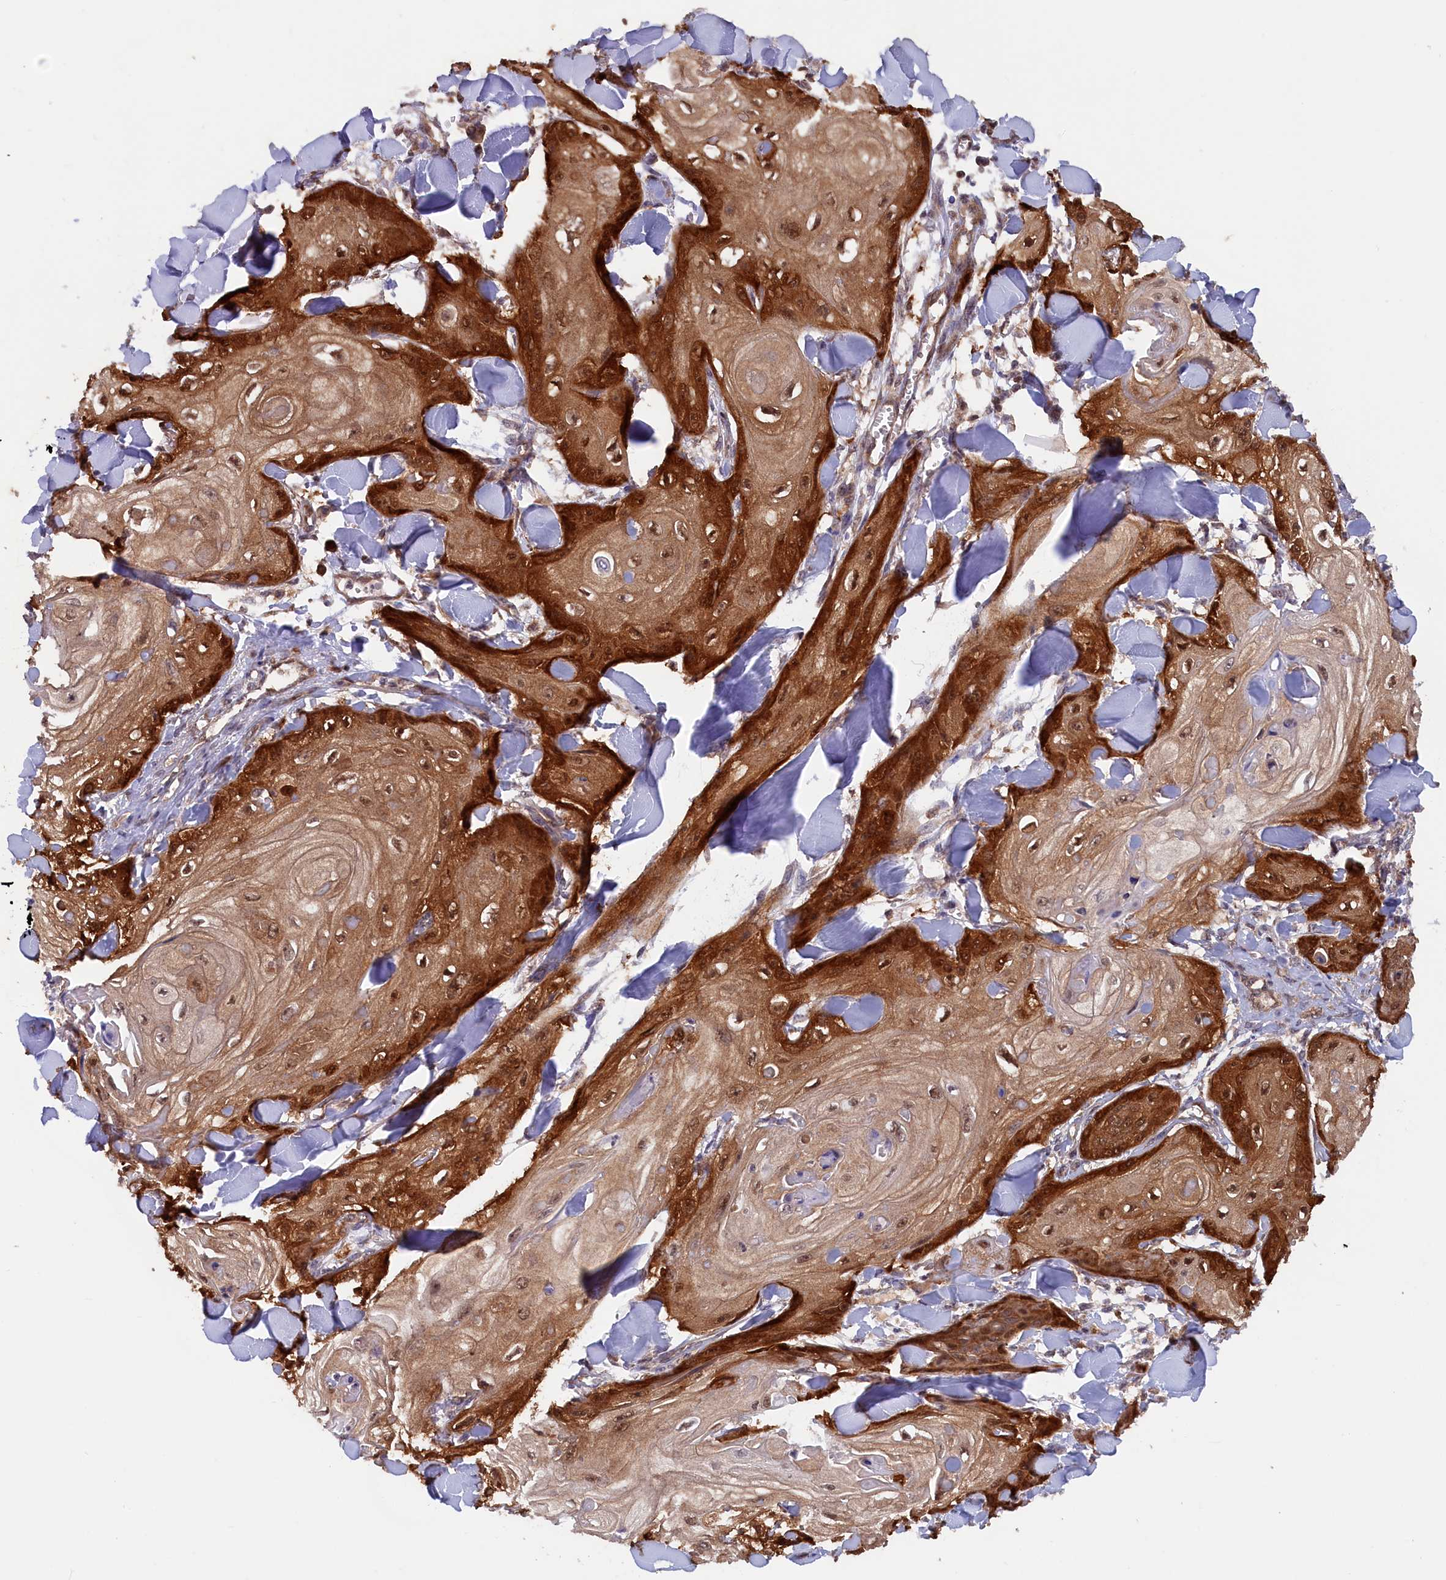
{"staining": {"intensity": "strong", "quantity": ">75%", "location": "cytoplasmic/membranous,nuclear"}, "tissue": "skin cancer", "cell_type": "Tumor cells", "image_type": "cancer", "snomed": [{"axis": "morphology", "description": "Squamous cell carcinoma, NOS"}, {"axis": "topography", "description": "Skin"}], "caption": "Skin cancer (squamous cell carcinoma) stained with a protein marker reveals strong staining in tumor cells.", "gene": "JPT2", "patient": {"sex": "male", "age": 74}}